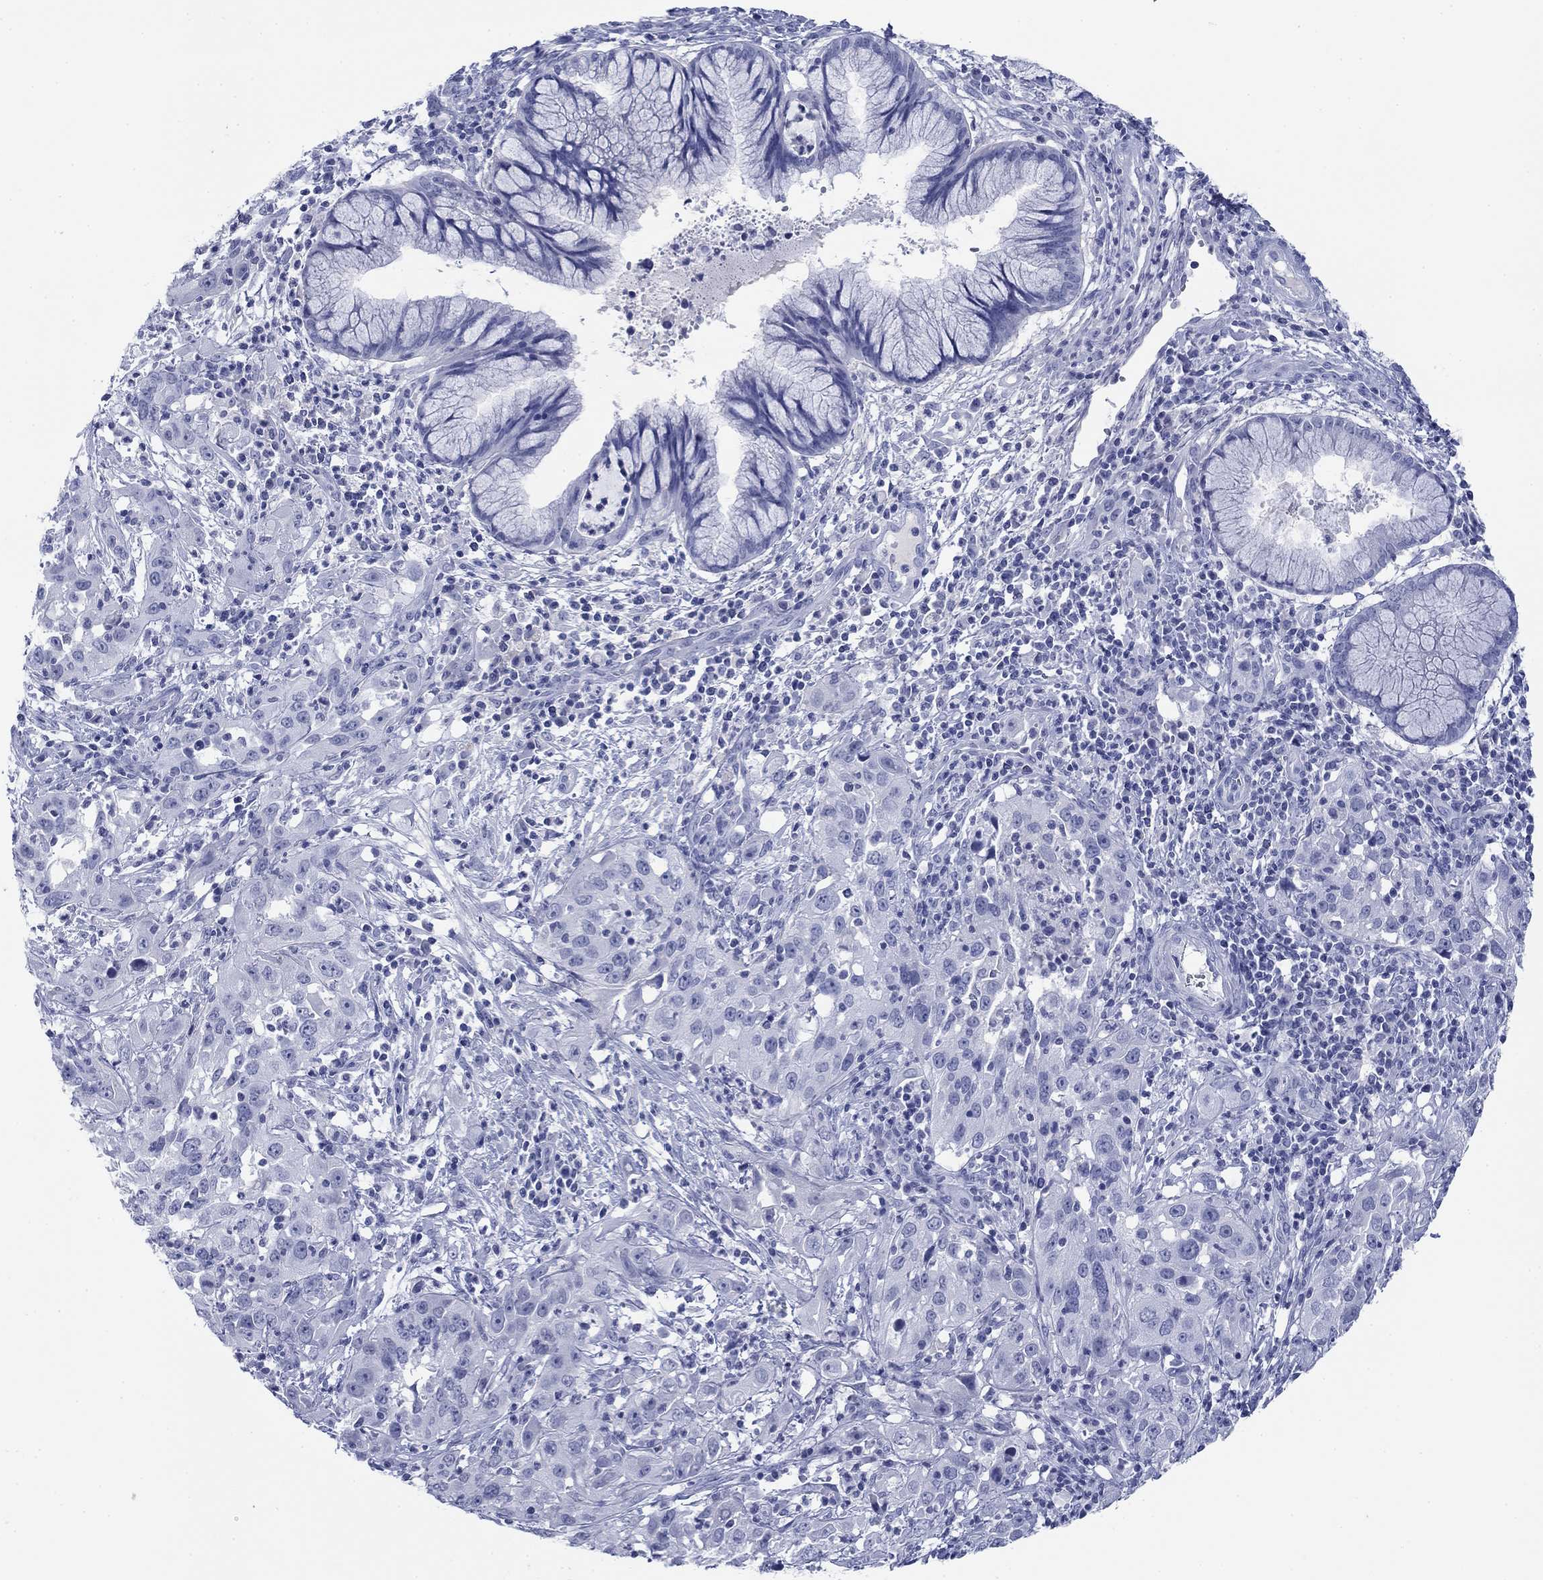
{"staining": {"intensity": "negative", "quantity": "none", "location": "none"}, "tissue": "cervical cancer", "cell_type": "Tumor cells", "image_type": "cancer", "snomed": [{"axis": "morphology", "description": "Squamous cell carcinoma, NOS"}, {"axis": "topography", "description": "Cervix"}], "caption": "DAB immunohistochemical staining of human cervical cancer shows no significant staining in tumor cells.", "gene": "PDYN", "patient": {"sex": "female", "age": 32}}